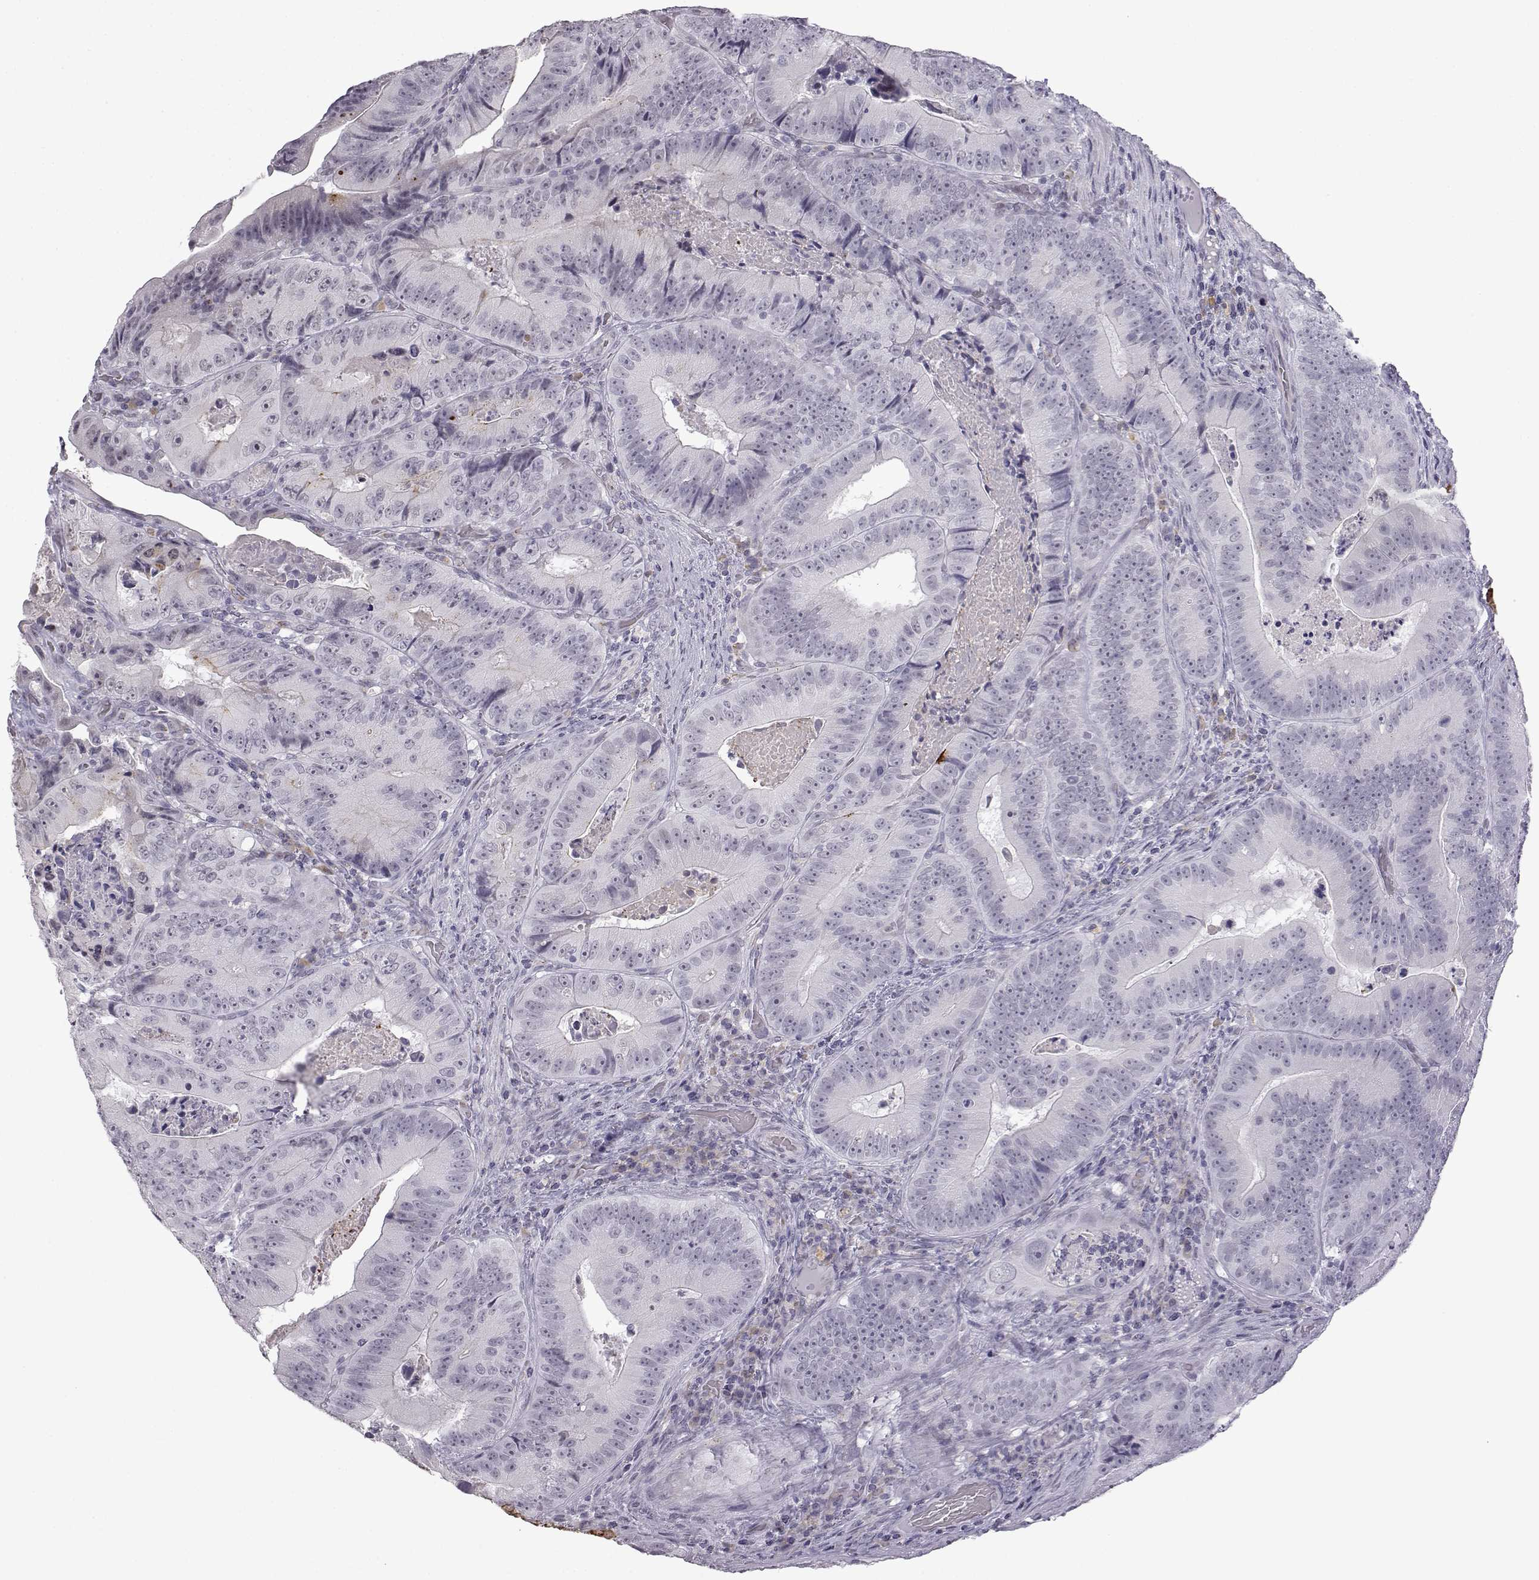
{"staining": {"intensity": "negative", "quantity": "none", "location": "none"}, "tissue": "colorectal cancer", "cell_type": "Tumor cells", "image_type": "cancer", "snomed": [{"axis": "morphology", "description": "Adenocarcinoma, NOS"}, {"axis": "topography", "description": "Colon"}], "caption": "Adenocarcinoma (colorectal) was stained to show a protein in brown. There is no significant expression in tumor cells. Nuclei are stained in blue.", "gene": "VGF", "patient": {"sex": "female", "age": 86}}